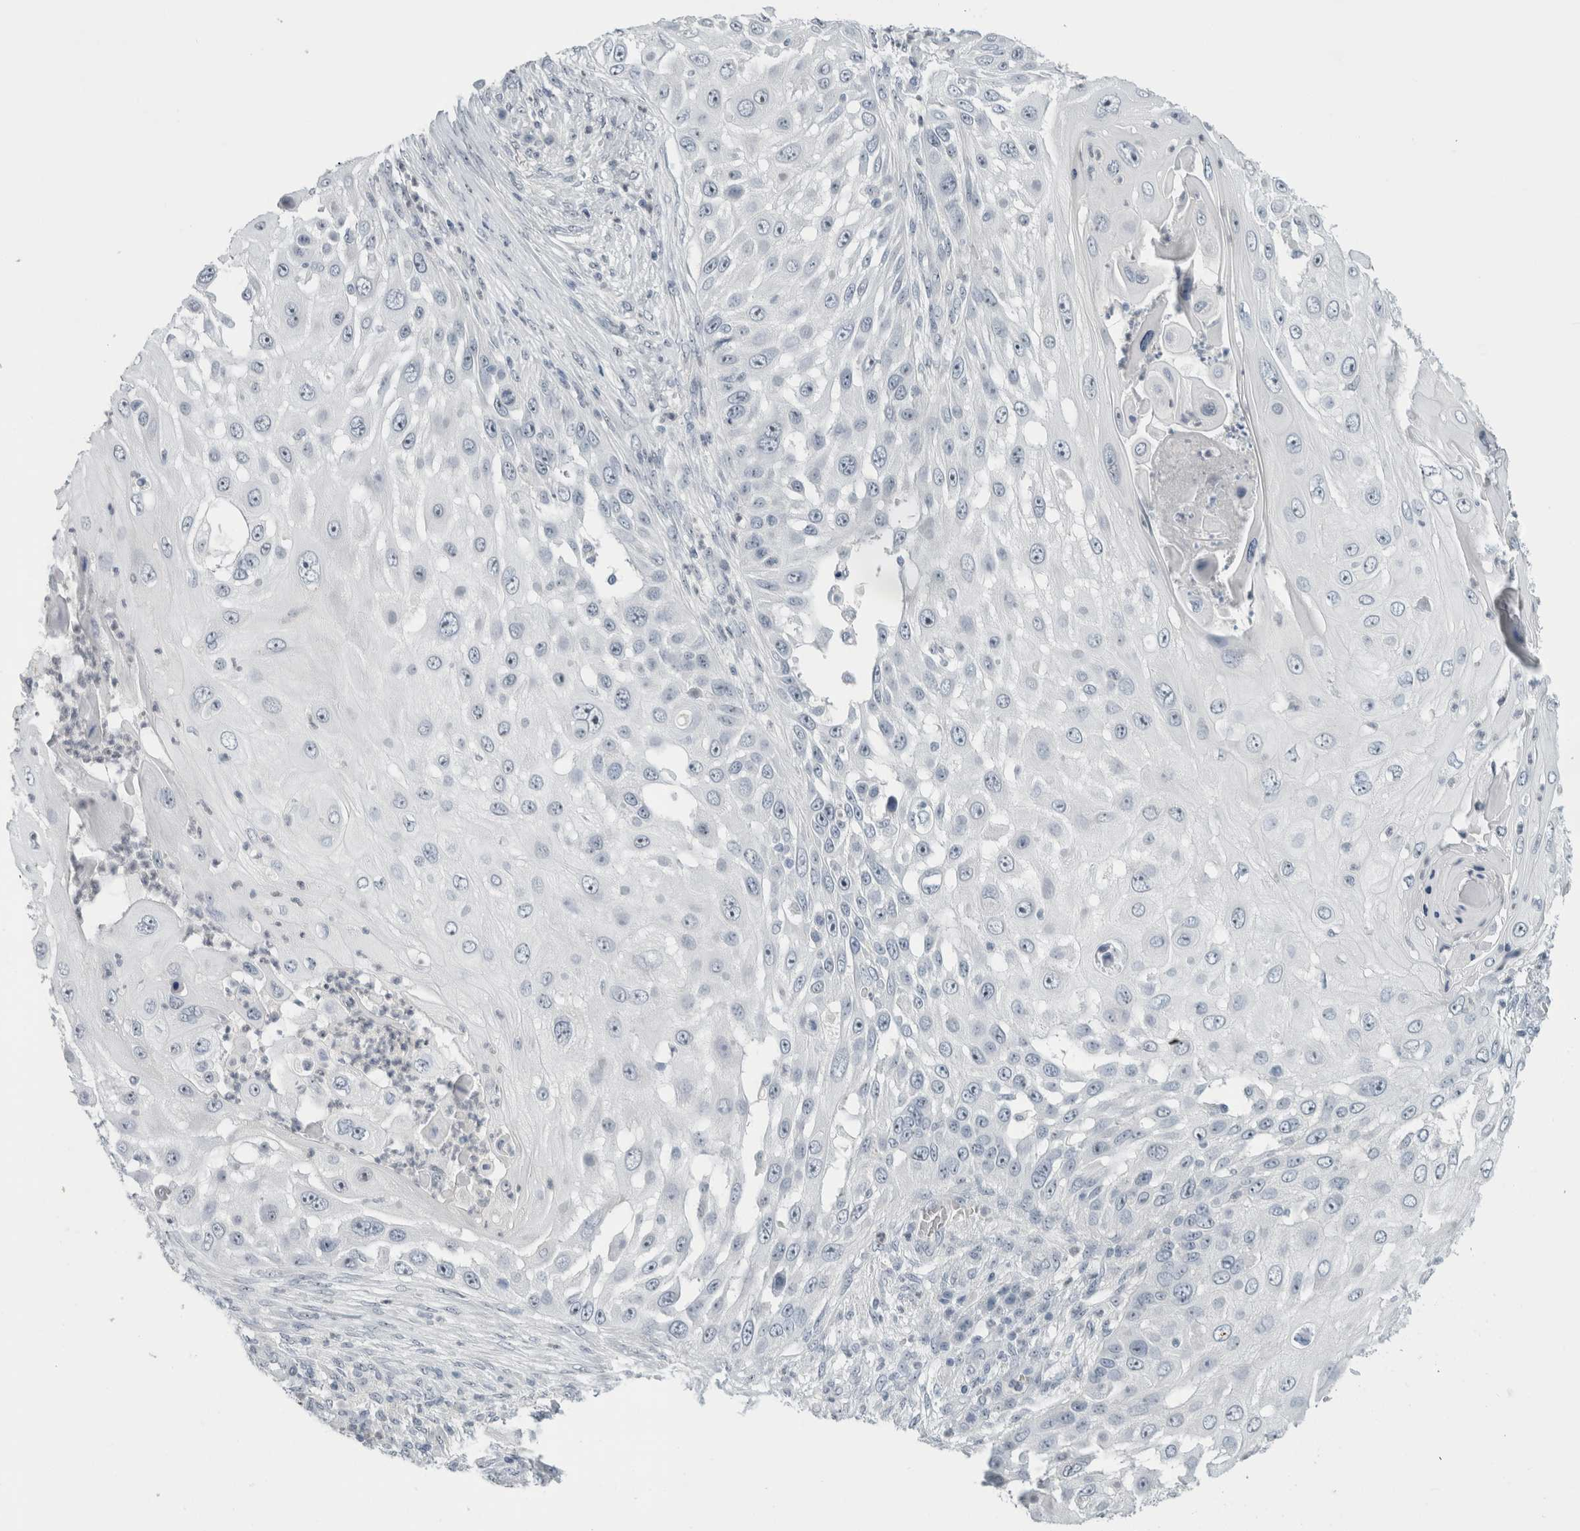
{"staining": {"intensity": "negative", "quantity": "none", "location": "none"}, "tissue": "skin cancer", "cell_type": "Tumor cells", "image_type": "cancer", "snomed": [{"axis": "morphology", "description": "Squamous cell carcinoma, NOS"}, {"axis": "topography", "description": "Skin"}], "caption": "The micrograph exhibits no staining of tumor cells in skin cancer.", "gene": "FMR1NB", "patient": {"sex": "female", "age": 44}}